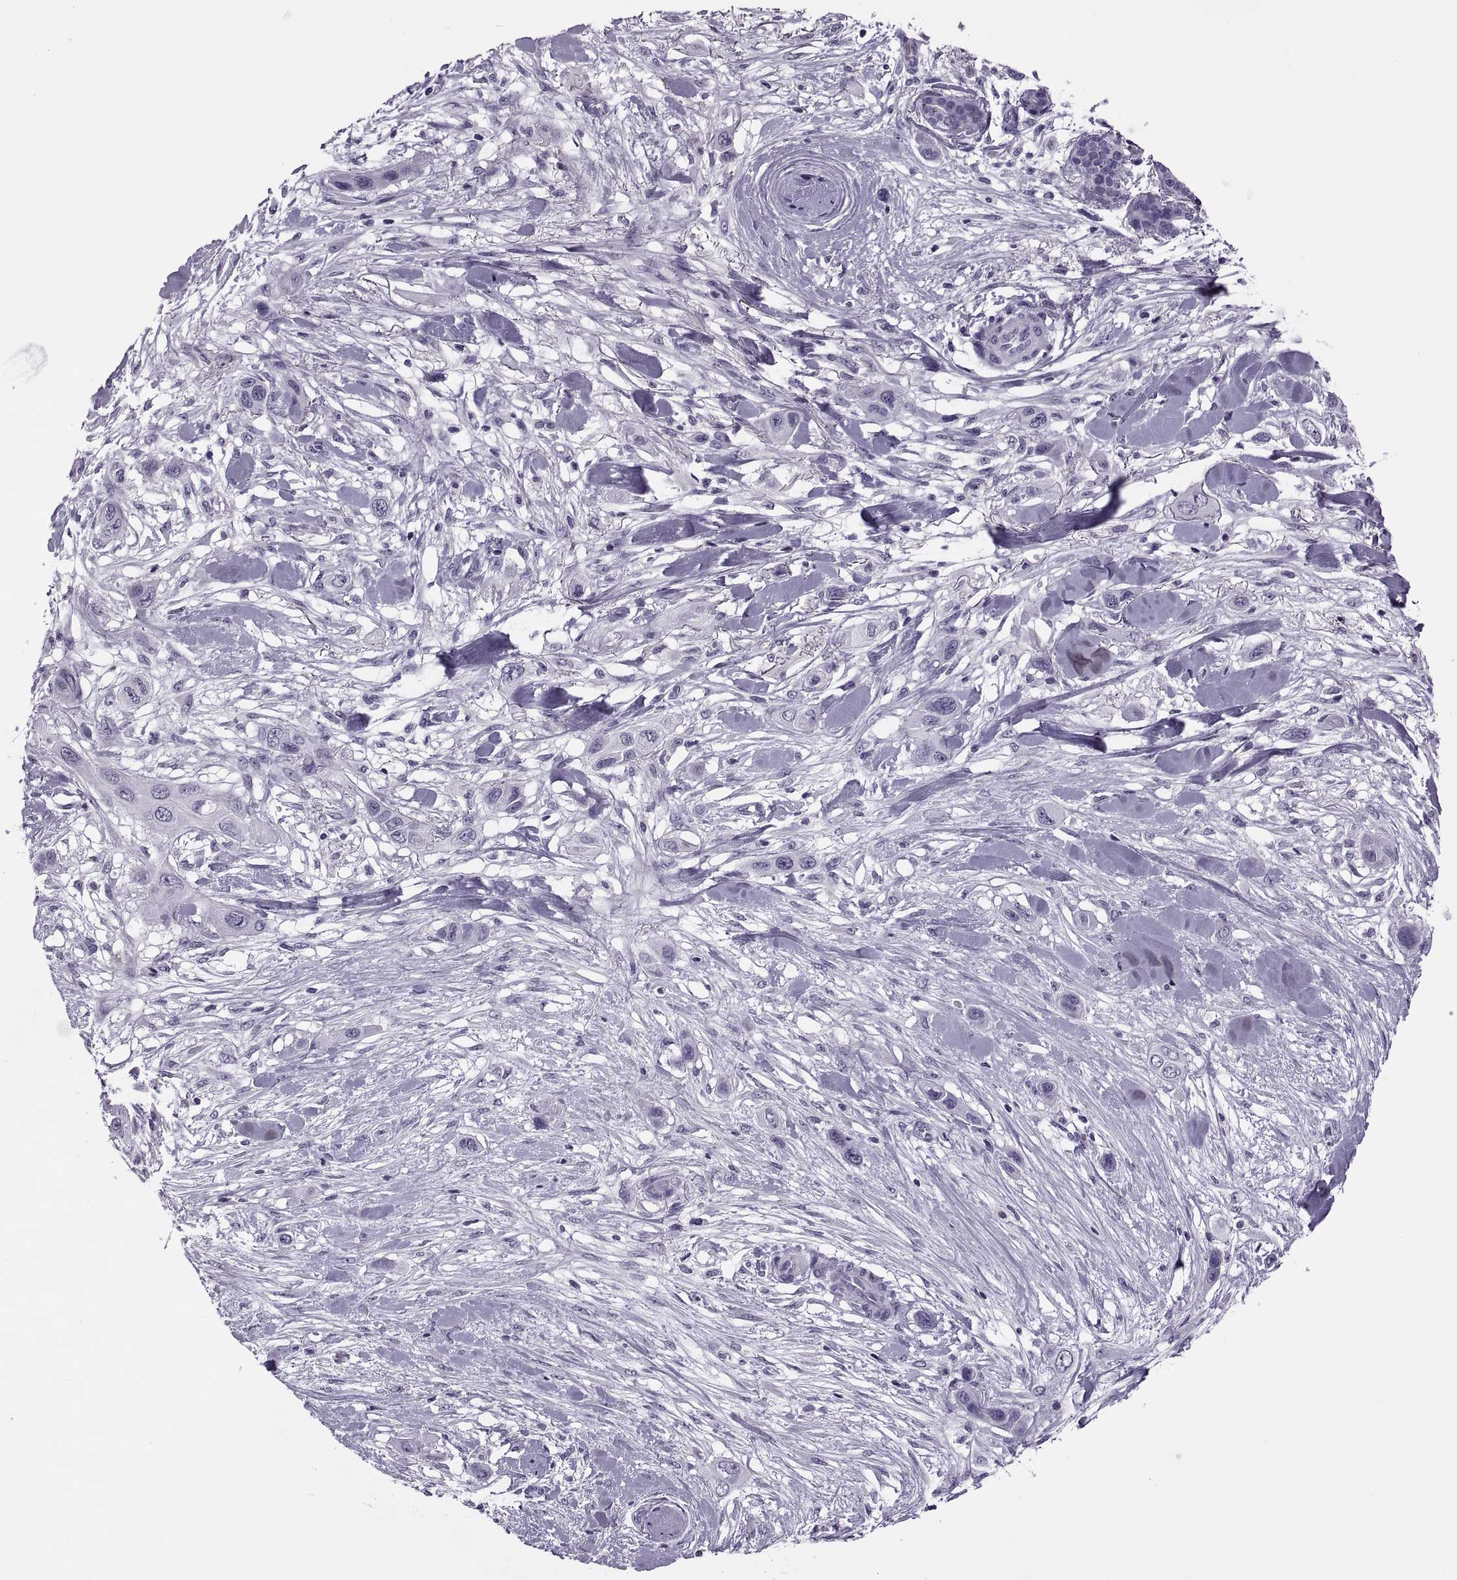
{"staining": {"intensity": "negative", "quantity": "none", "location": "none"}, "tissue": "skin cancer", "cell_type": "Tumor cells", "image_type": "cancer", "snomed": [{"axis": "morphology", "description": "Squamous cell carcinoma, NOS"}, {"axis": "topography", "description": "Skin"}], "caption": "A micrograph of human skin squamous cell carcinoma is negative for staining in tumor cells.", "gene": "SYNGR4", "patient": {"sex": "male", "age": 79}}